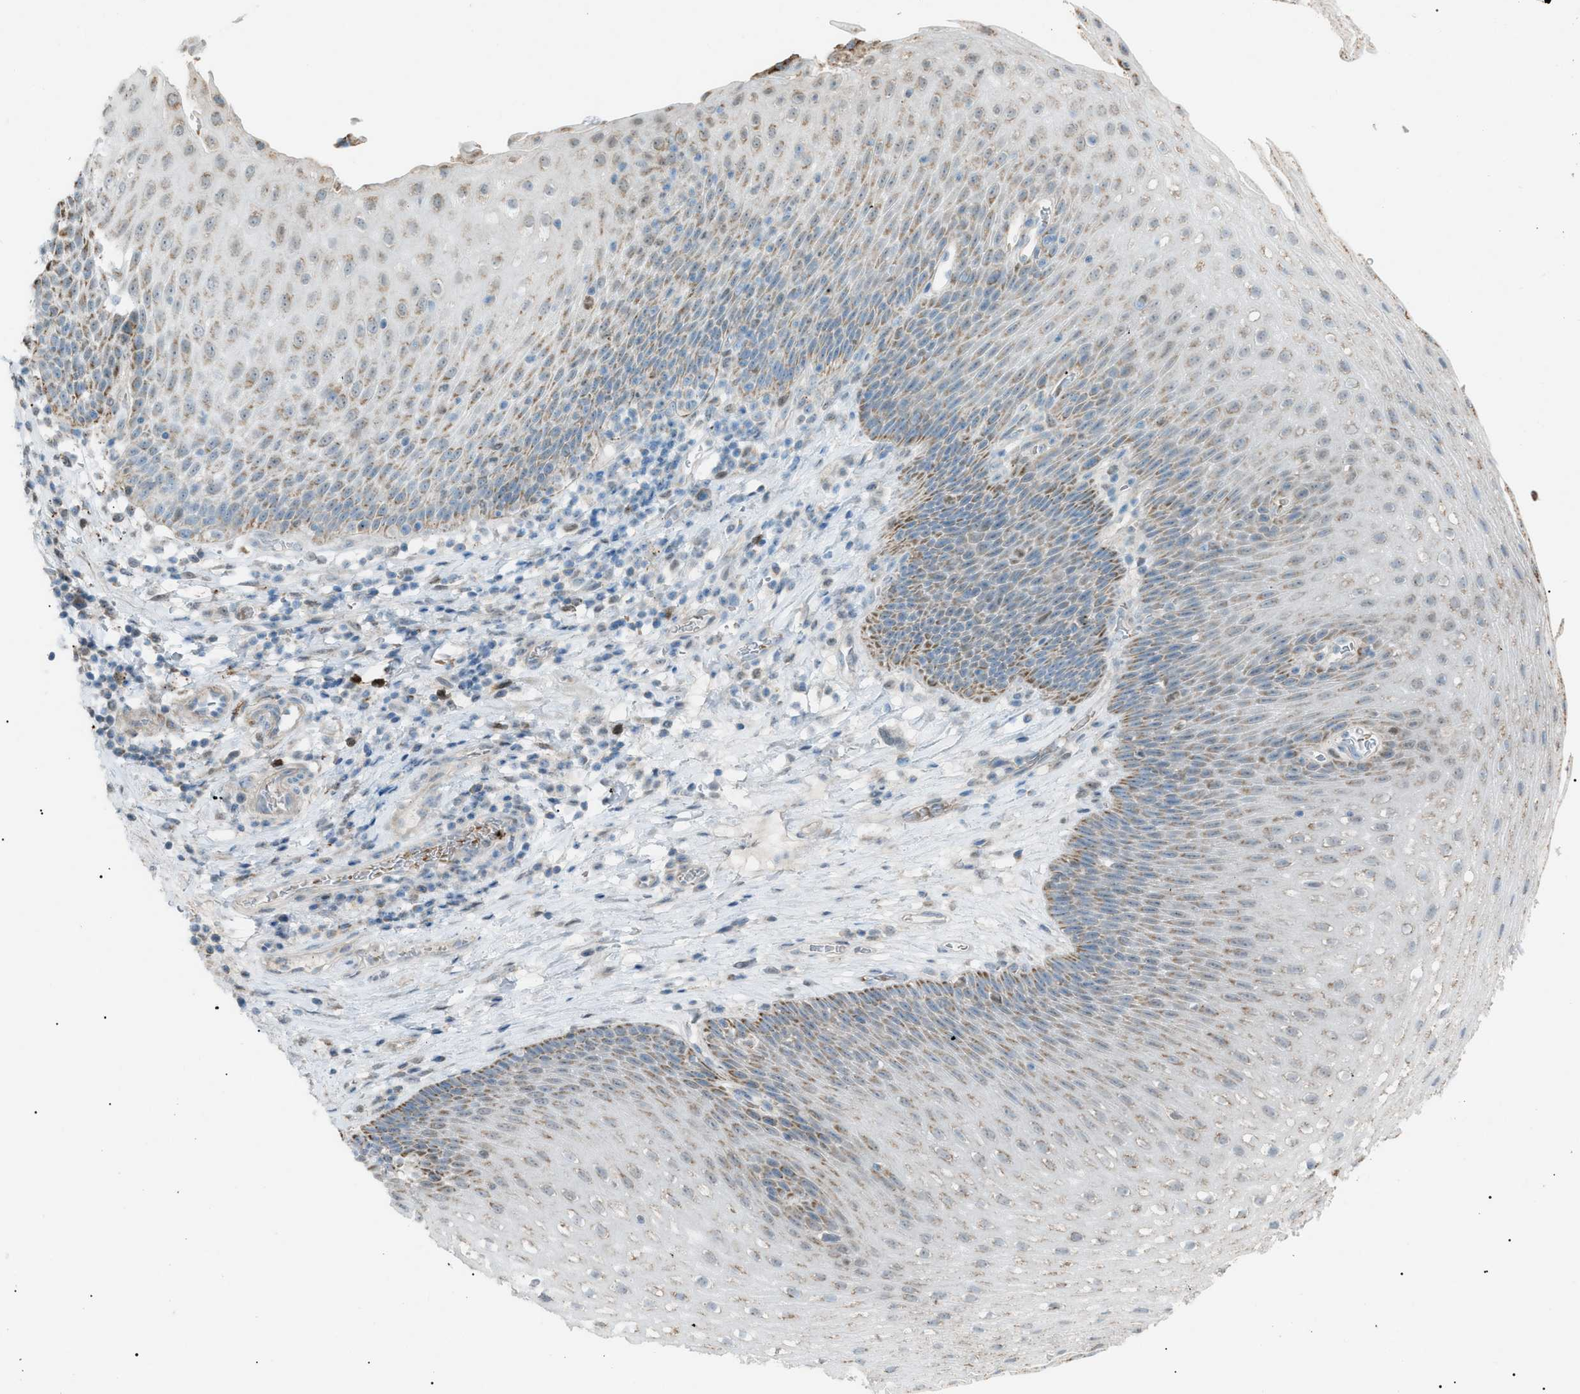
{"staining": {"intensity": "moderate", "quantity": "<25%", "location": "cytoplasmic/membranous"}, "tissue": "esophagus", "cell_type": "Squamous epithelial cells", "image_type": "normal", "snomed": [{"axis": "morphology", "description": "Normal tissue, NOS"}, {"axis": "topography", "description": "Esophagus"}], "caption": "Normal esophagus exhibits moderate cytoplasmic/membranous staining in about <25% of squamous epithelial cells.", "gene": "ZNF516", "patient": {"sex": "male", "age": 48}}